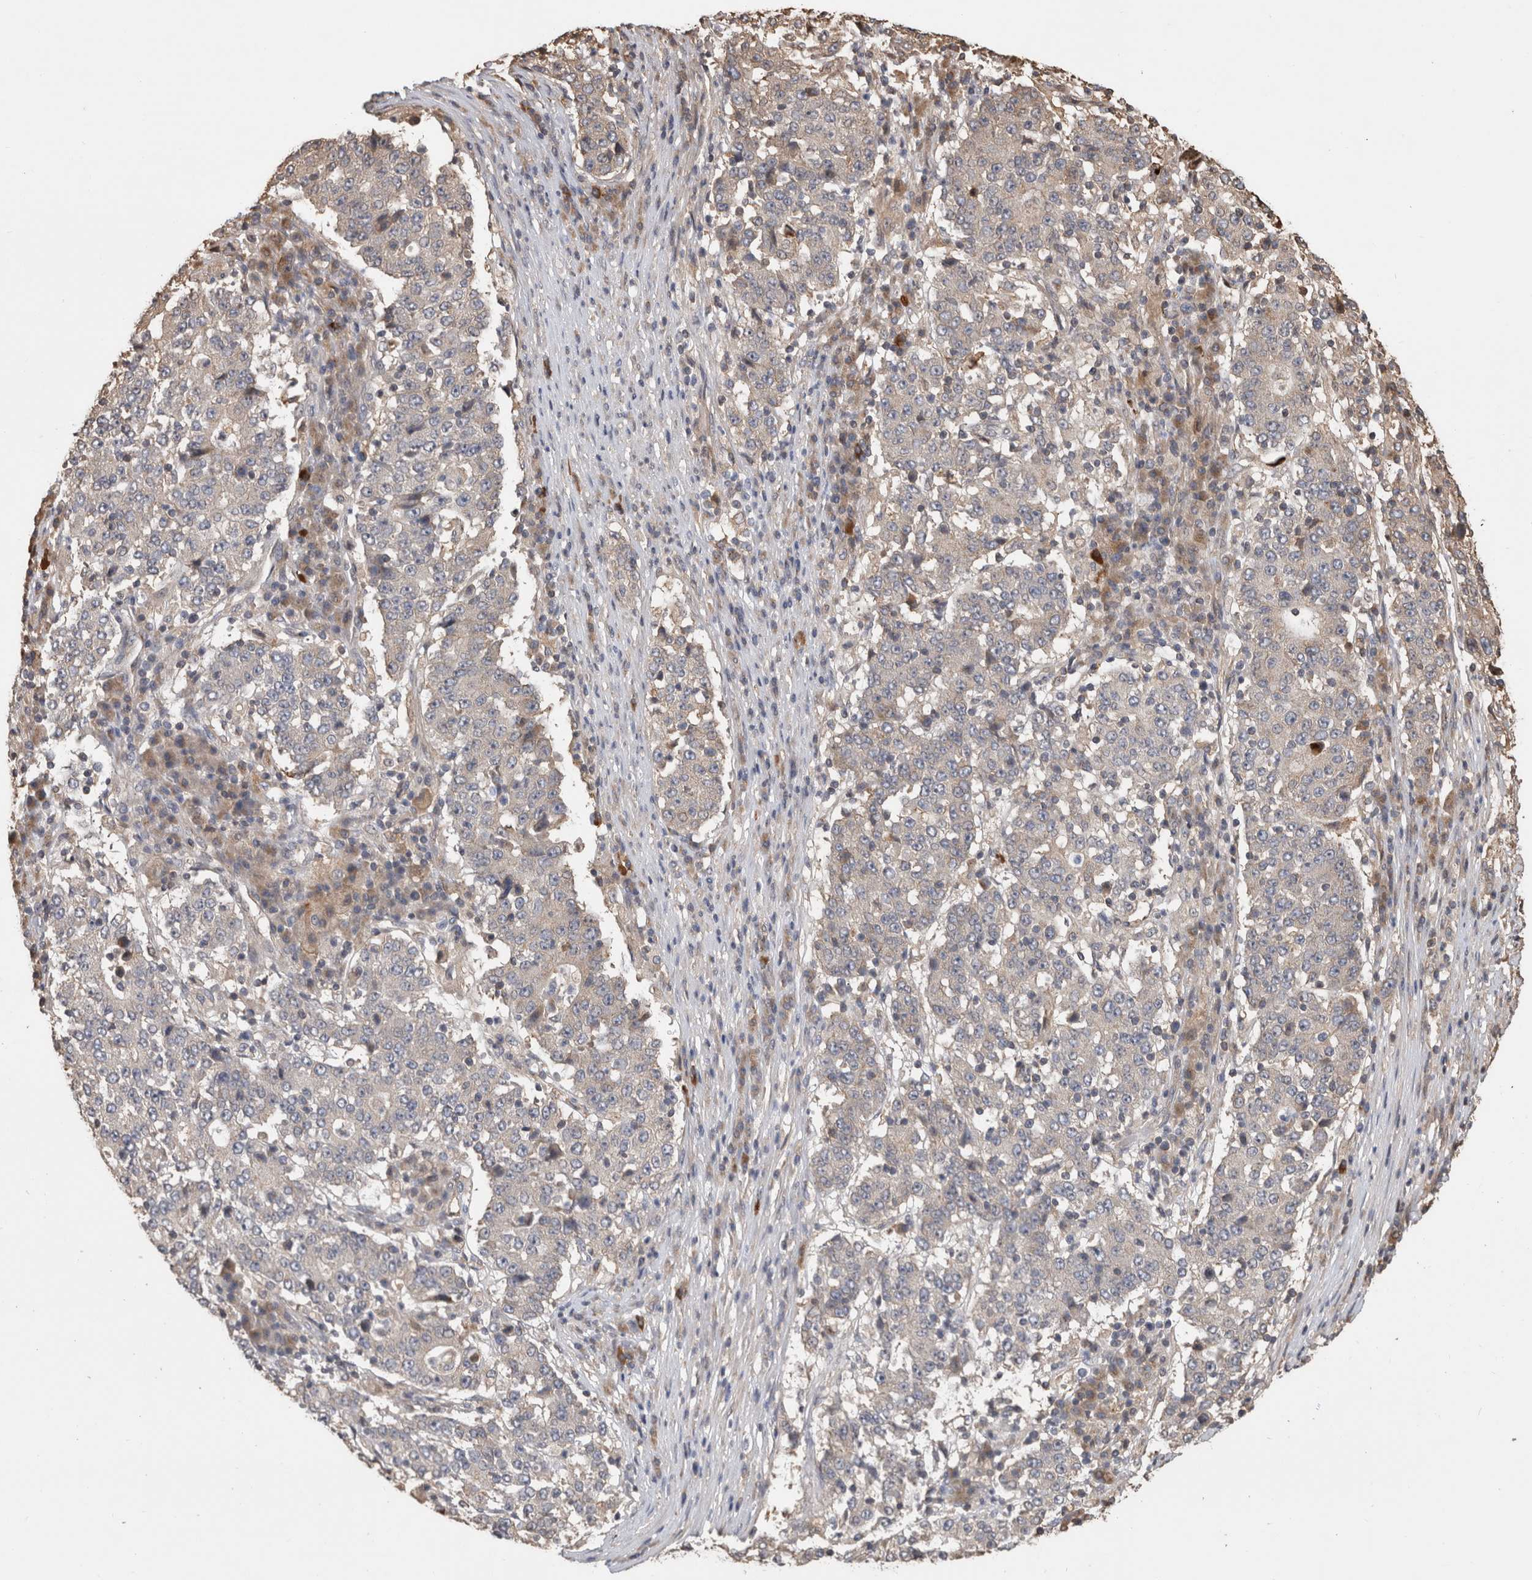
{"staining": {"intensity": "negative", "quantity": "none", "location": "none"}, "tissue": "stomach cancer", "cell_type": "Tumor cells", "image_type": "cancer", "snomed": [{"axis": "morphology", "description": "Adenocarcinoma, NOS"}, {"axis": "topography", "description": "Stomach"}], "caption": "DAB immunohistochemical staining of human adenocarcinoma (stomach) displays no significant expression in tumor cells.", "gene": "CLIP1", "patient": {"sex": "male", "age": 59}}